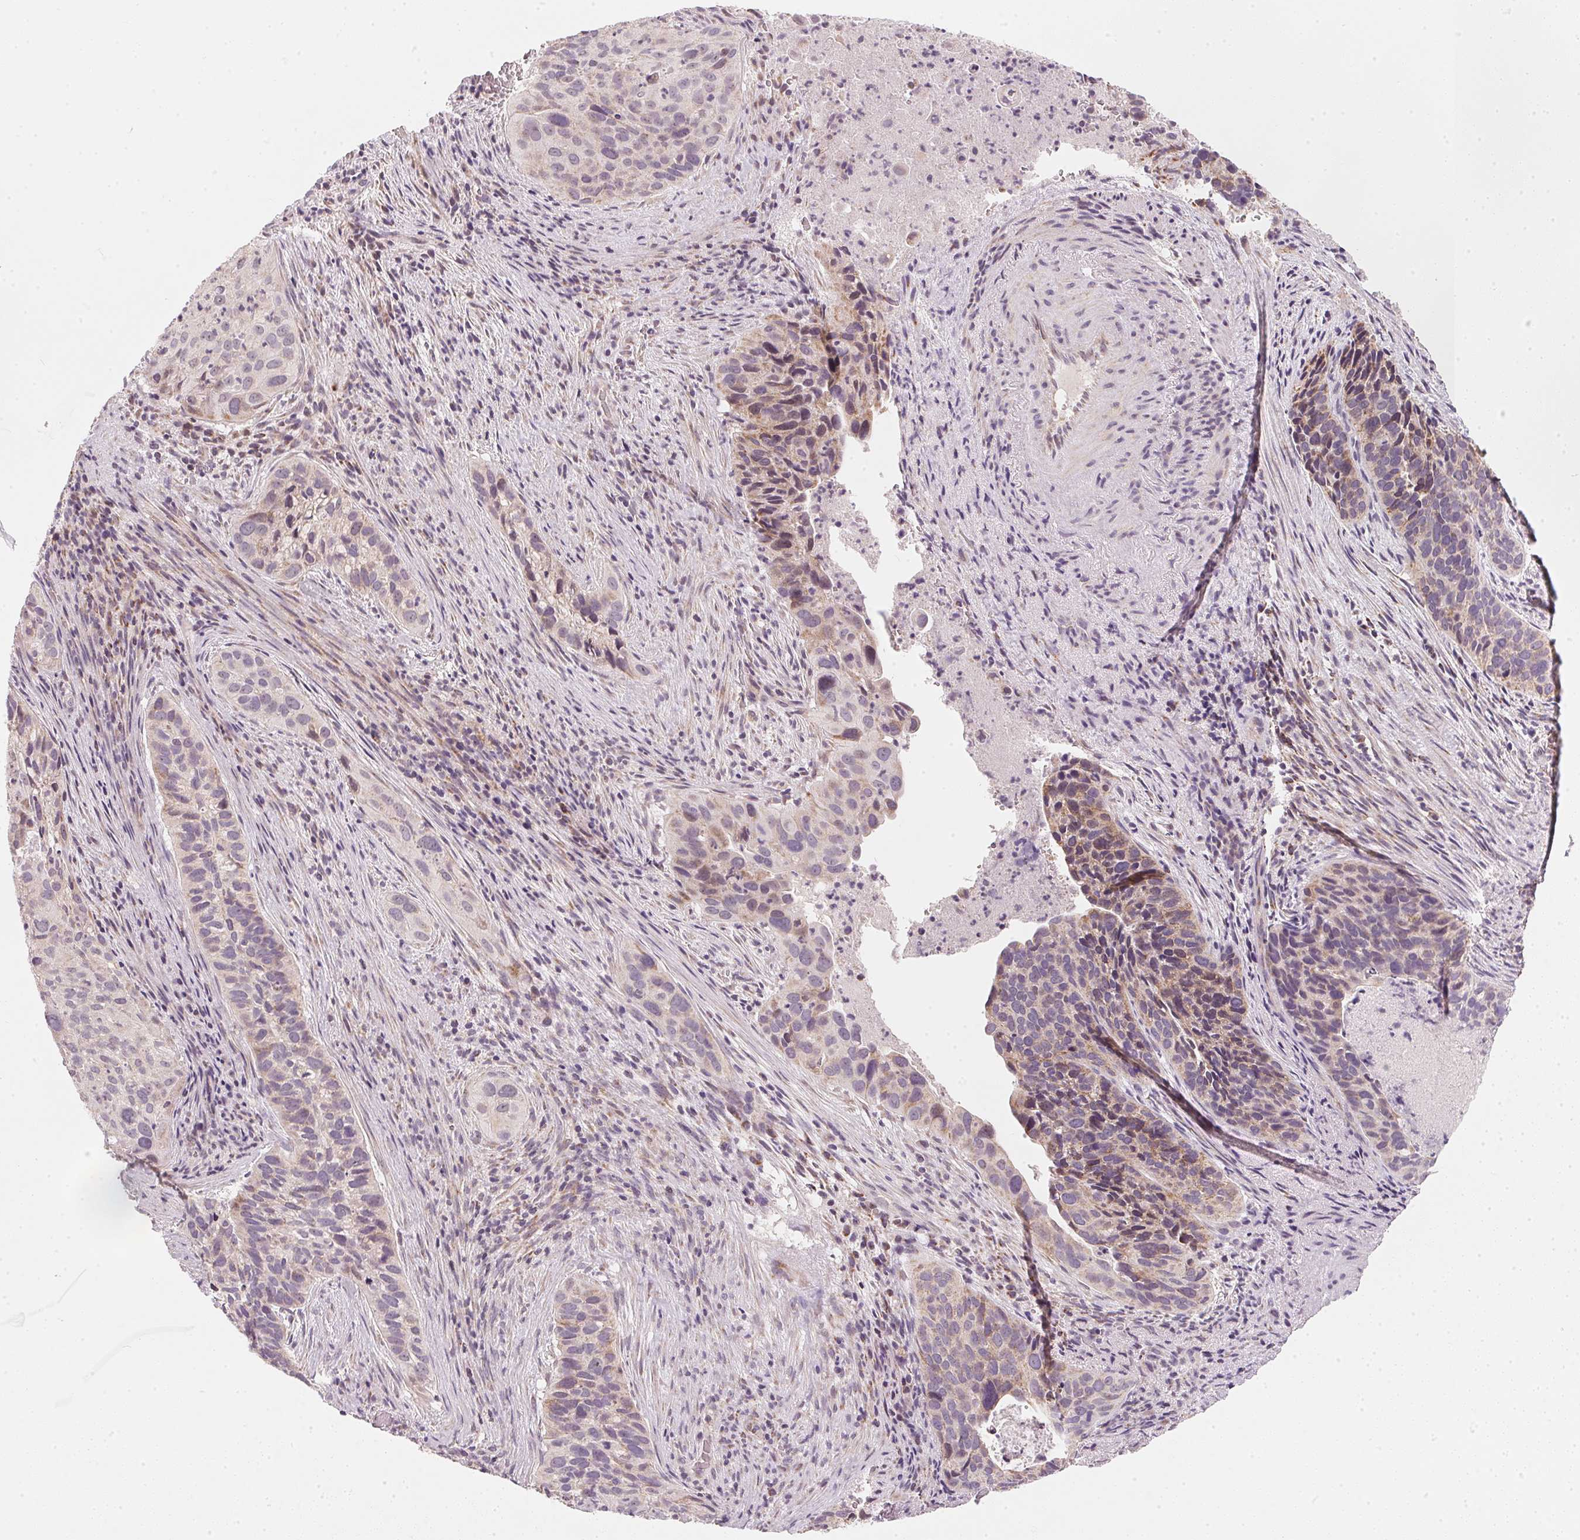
{"staining": {"intensity": "weak", "quantity": "25%-75%", "location": "cytoplasmic/membranous"}, "tissue": "cervical cancer", "cell_type": "Tumor cells", "image_type": "cancer", "snomed": [{"axis": "morphology", "description": "Squamous cell carcinoma, NOS"}, {"axis": "topography", "description": "Cervix"}], "caption": "Immunohistochemistry of human squamous cell carcinoma (cervical) demonstrates low levels of weak cytoplasmic/membranous positivity in approximately 25%-75% of tumor cells.", "gene": "COQ7", "patient": {"sex": "female", "age": 38}}